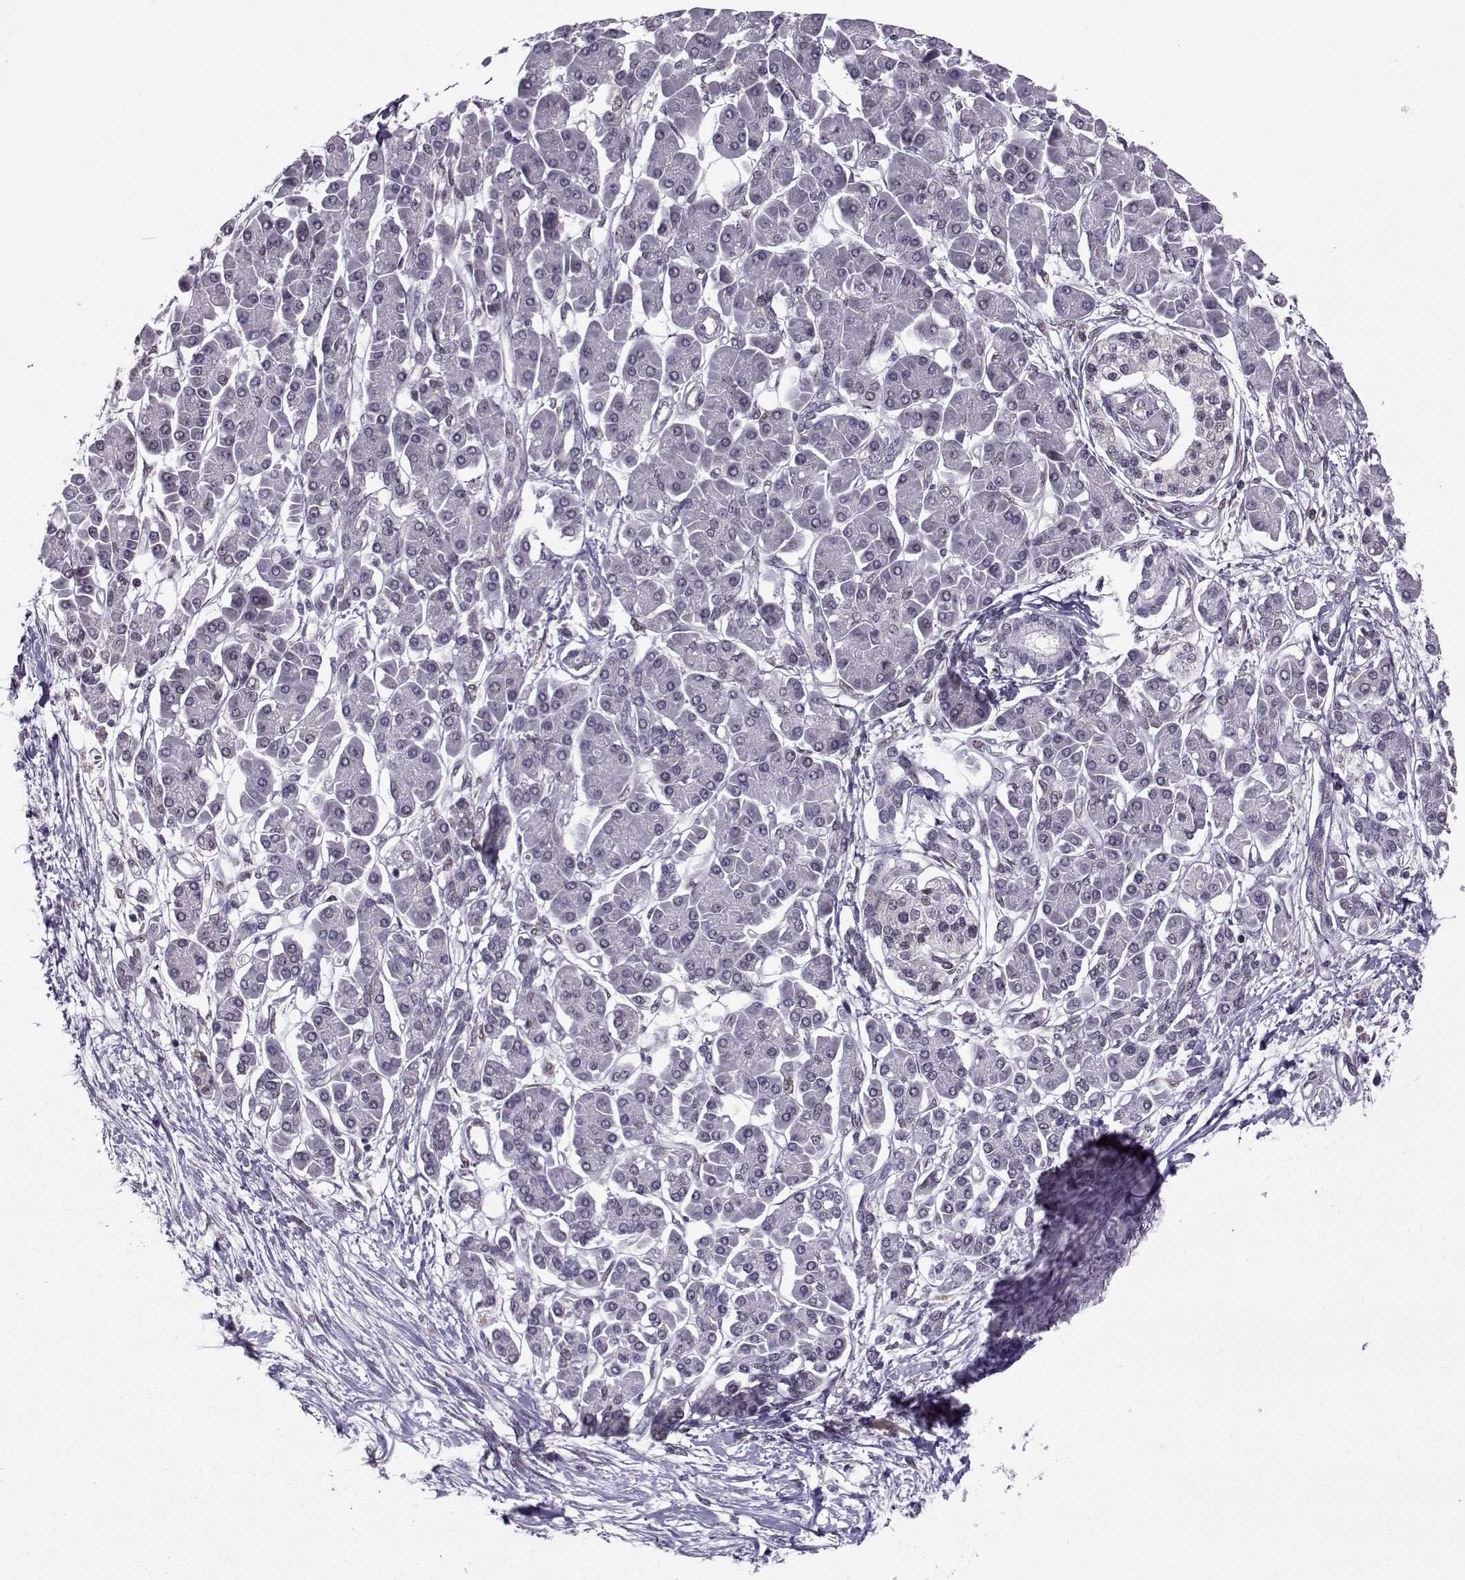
{"staining": {"intensity": "negative", "quantity": "none", "location": "none"}, "tissue": "pancreatic cancer", "cell_type": "Tumor cells", "image_type": "cancer", "snomed": [{"axis": "morphology", "description": "Adenocarcinoma, NOS"}, {"axis": "topography", "description": "Pancreas"}], "caption": "IHC photomicrograph of human adenocarcinoma (pancreatic) stained for a protein (brown), which displays no positivity in tumor cells.", "gene": "CDK4", "patient": {"sex": "female", "age": 77}}